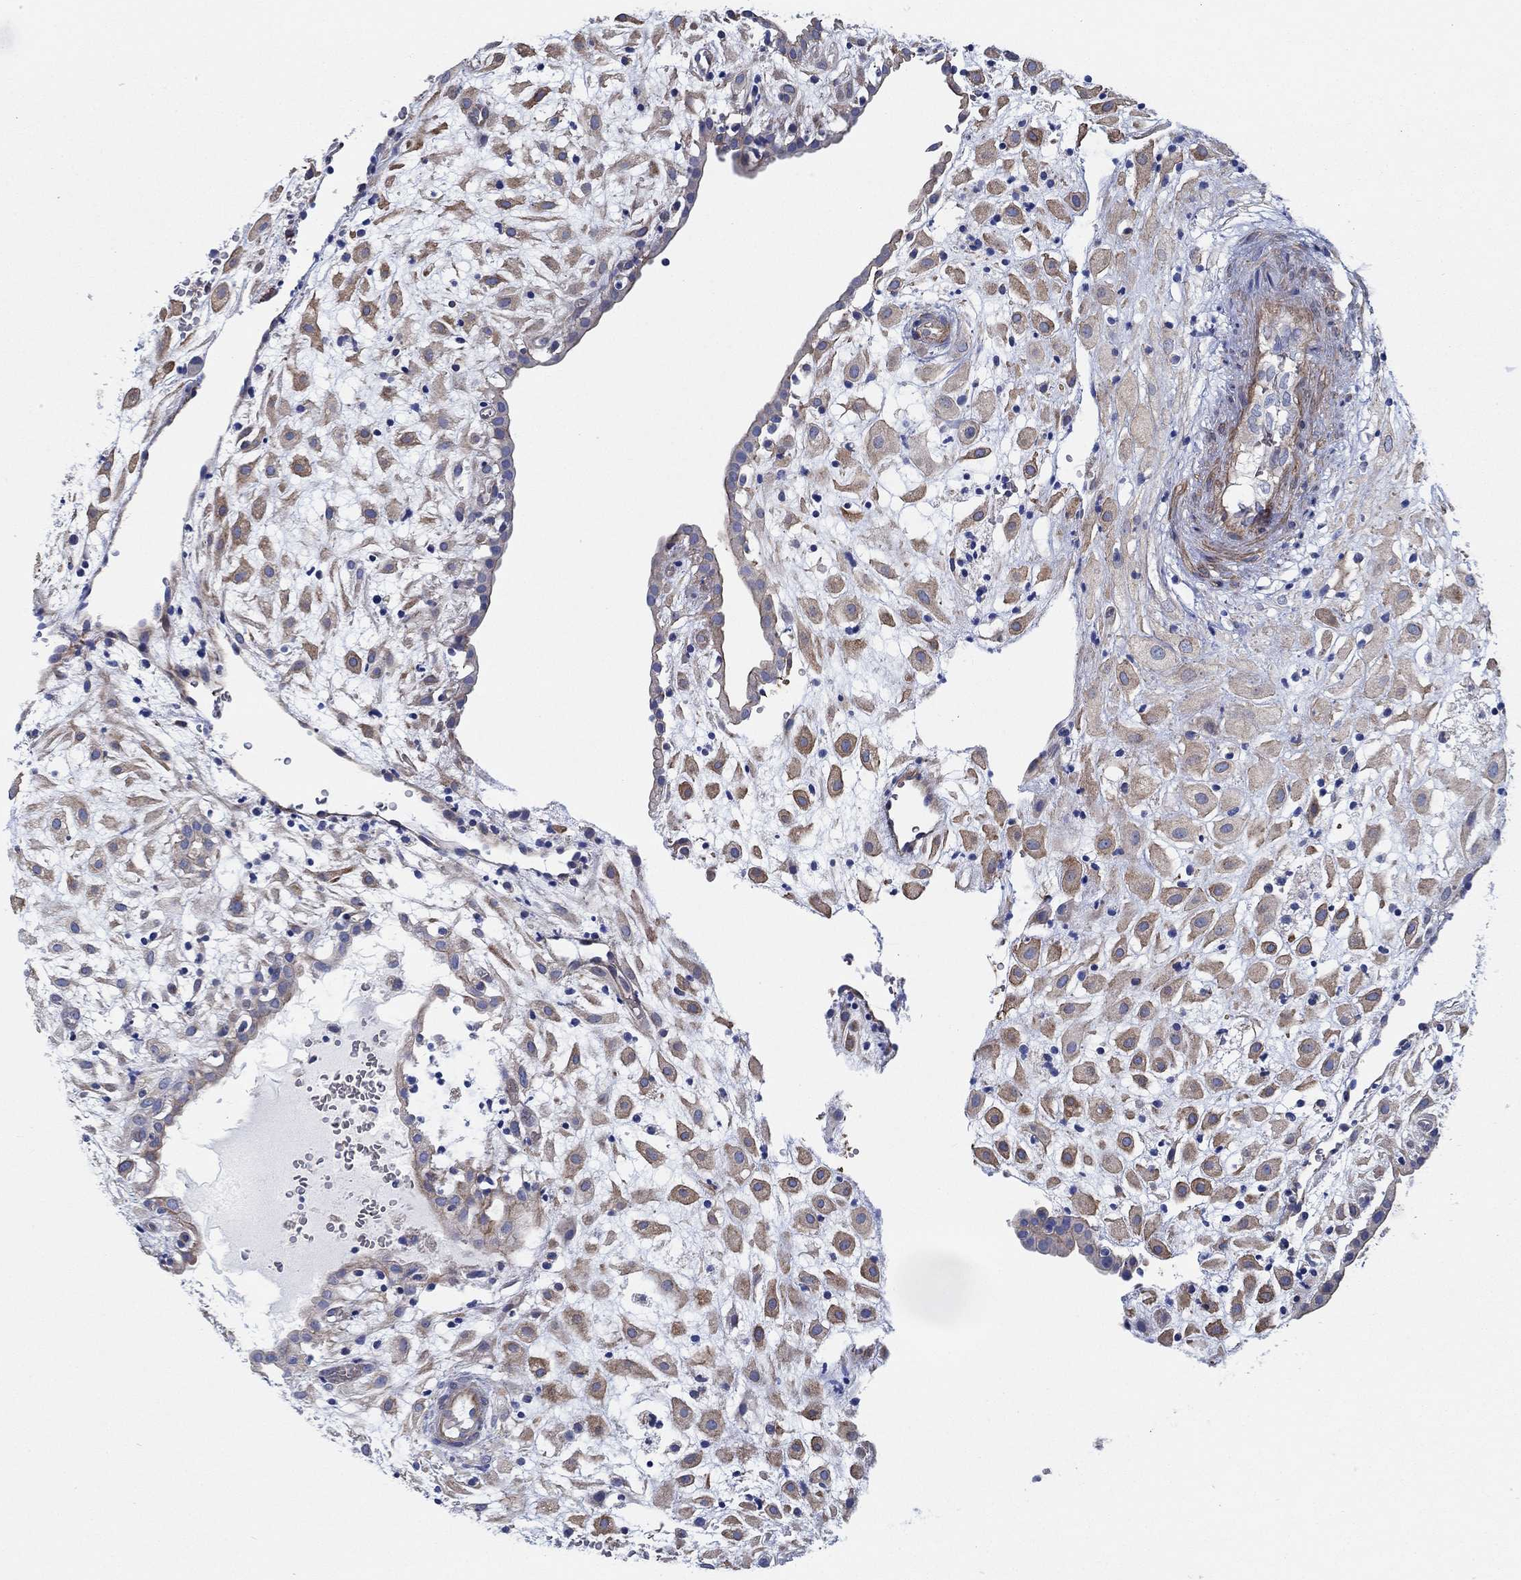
{"staining": {"intensity": "moderate", "quantity": "25%-75%", "location": "cytoplasmic/membranous"}, "tissue": "placenta", "cell_type": "Decidual cells", "image_type": "normal", "snomed": [{"axis": "morphology", "description": "Normal tissue, NOS"}, {"axis": "topography", "description": "Placenta"}], "caption": "IHC of benign human placenta exhibits medium levels of moderate cytoplasmic/membranous positivity in about 25%-75% of decidual cells.", "gene": "FMN1", "patient": {"sex": "female", "age": 24}}